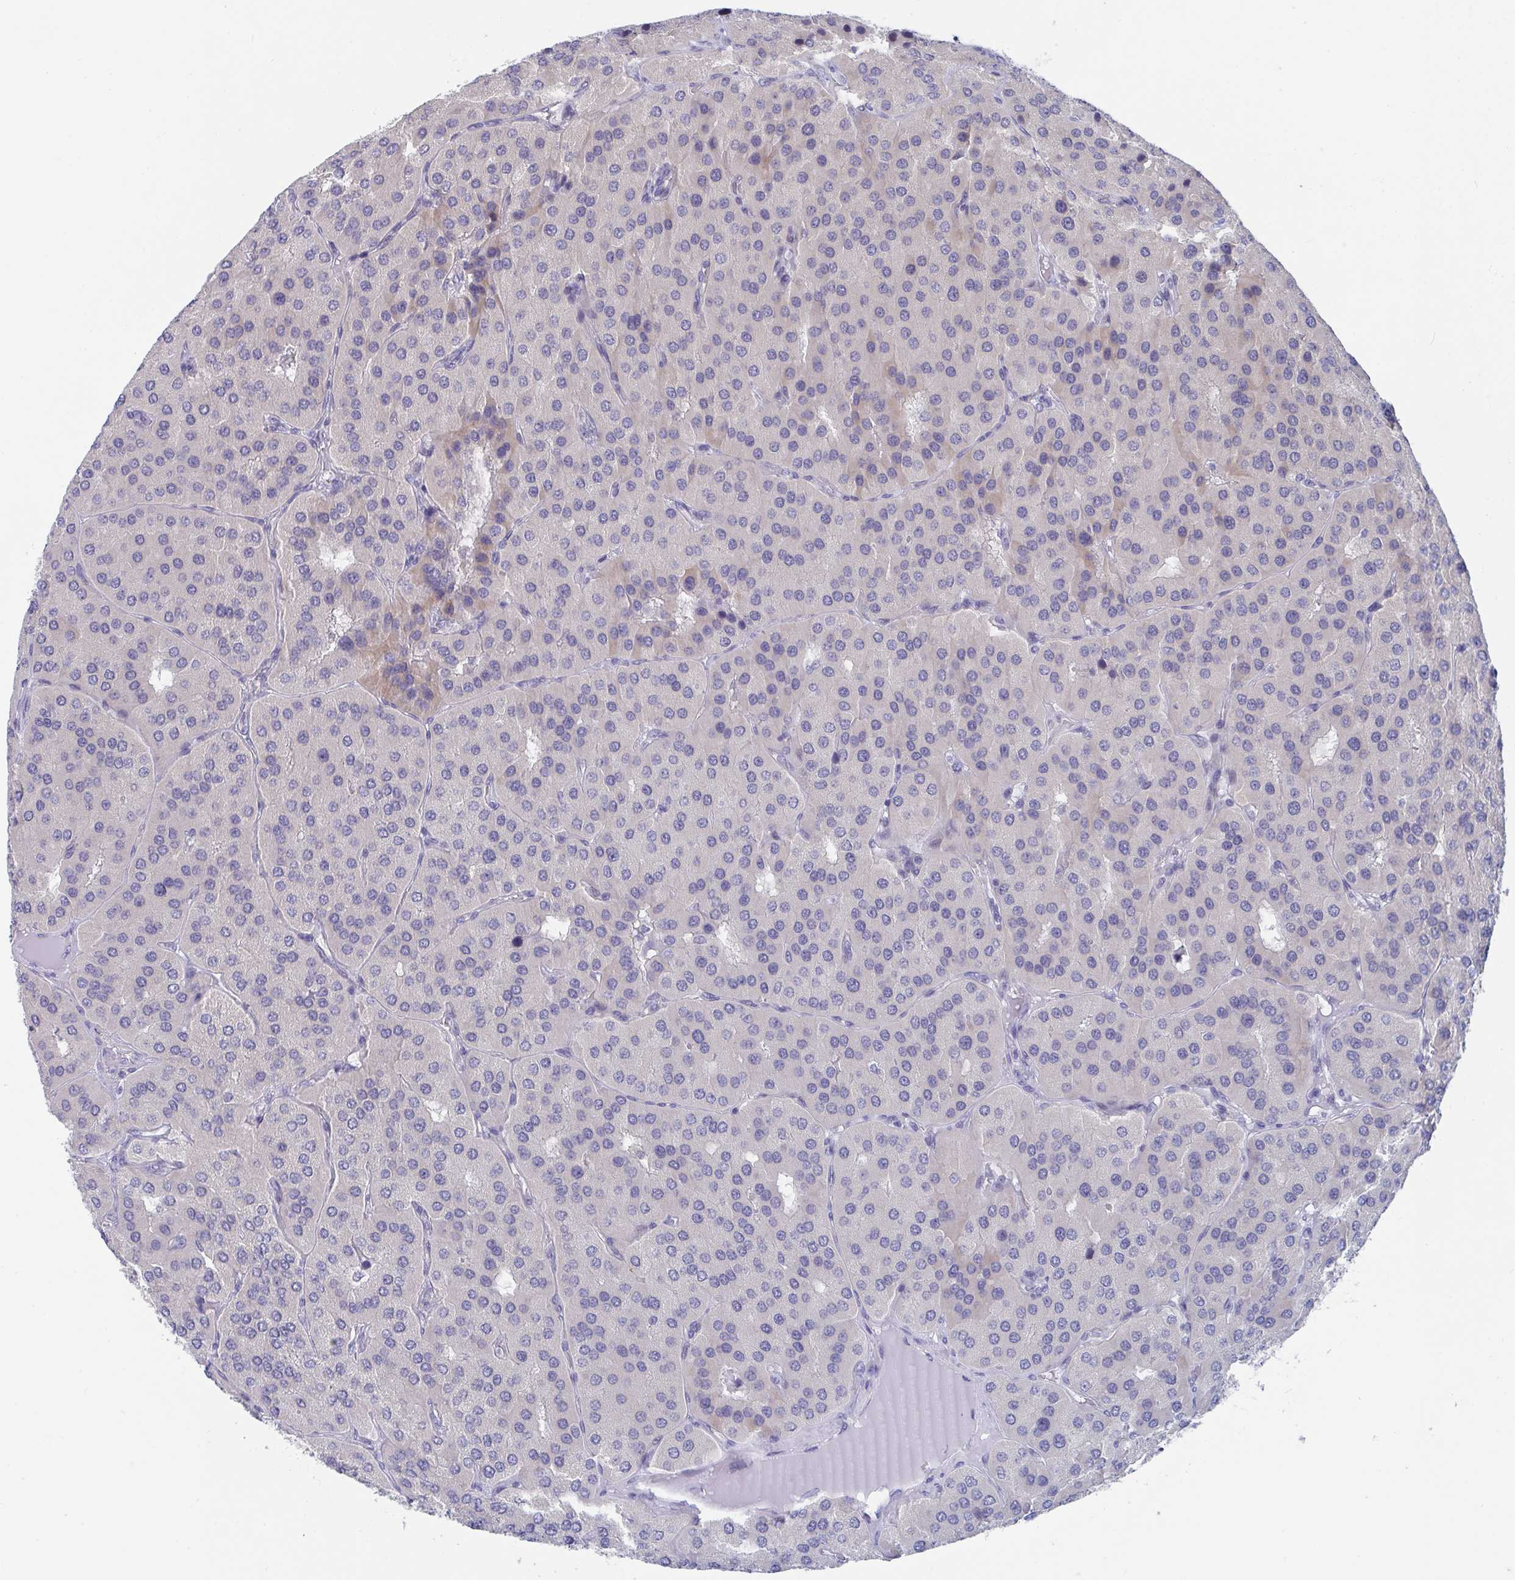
{"staining": {"intensity": "negative", "quantity": "none", "location": "none"}, "tissue": "parathyroid gland", "cell_type": "Glandular cells", "image_type": "normal", "snomed": [{"axis": "morphology", "description": "Normal tissue, NOS"}, {"axis": "morphology", "description": "Adenoma, NOS"}, {"axis": "topography", "description": "Parathyroid gland"}], "caption": "The image displays no staining of glandular cells in benign parathyroid gland. Brightfield microscopy of immunohistochemistry stained with DAB (3,3'-diaminobenzidine) (brown) and hematoxylin (blue), captured at high magnification.", "gene": "FAM156A", "patient": {"sex": "female", "age": 86}}